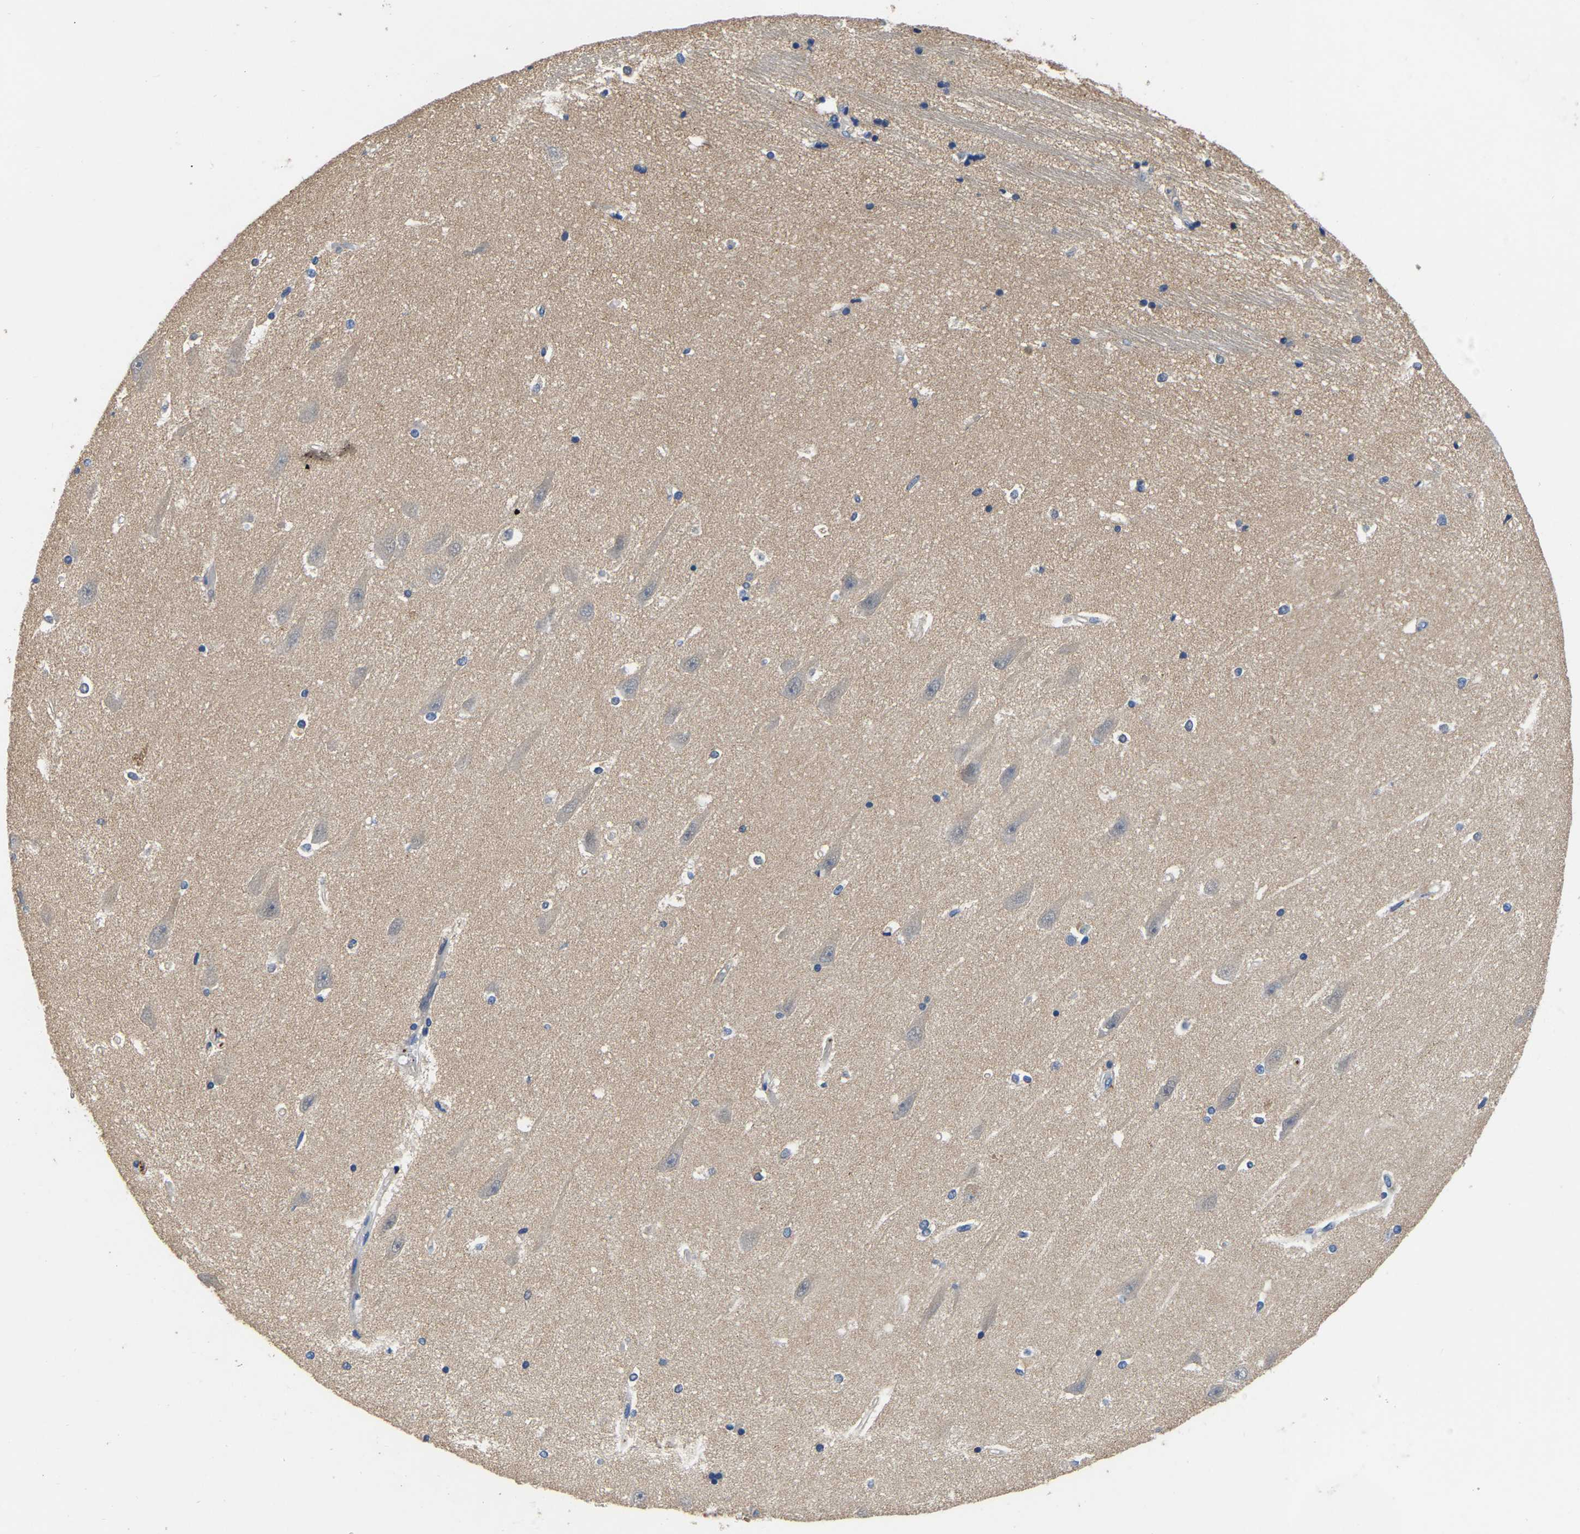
{"staining": {"intensity": "negative", "quantity": "none", "location": "none"}, "tissue": "hippocampus", "cell_type": "Glial cells", "image_type": "normal", "snomed": [{"axis": "morphology", "description": "Normal tissue, NOS"}, {"axis": "topography", "description": "Hippocampus"}], "caption": "High power microscopy photomicrograph of an IHC micrograph of benign hippocampus, revealing no significant expression in glial cells.", "gene": "RAB27B", "patient": {"sex": "male", "age": 45}}